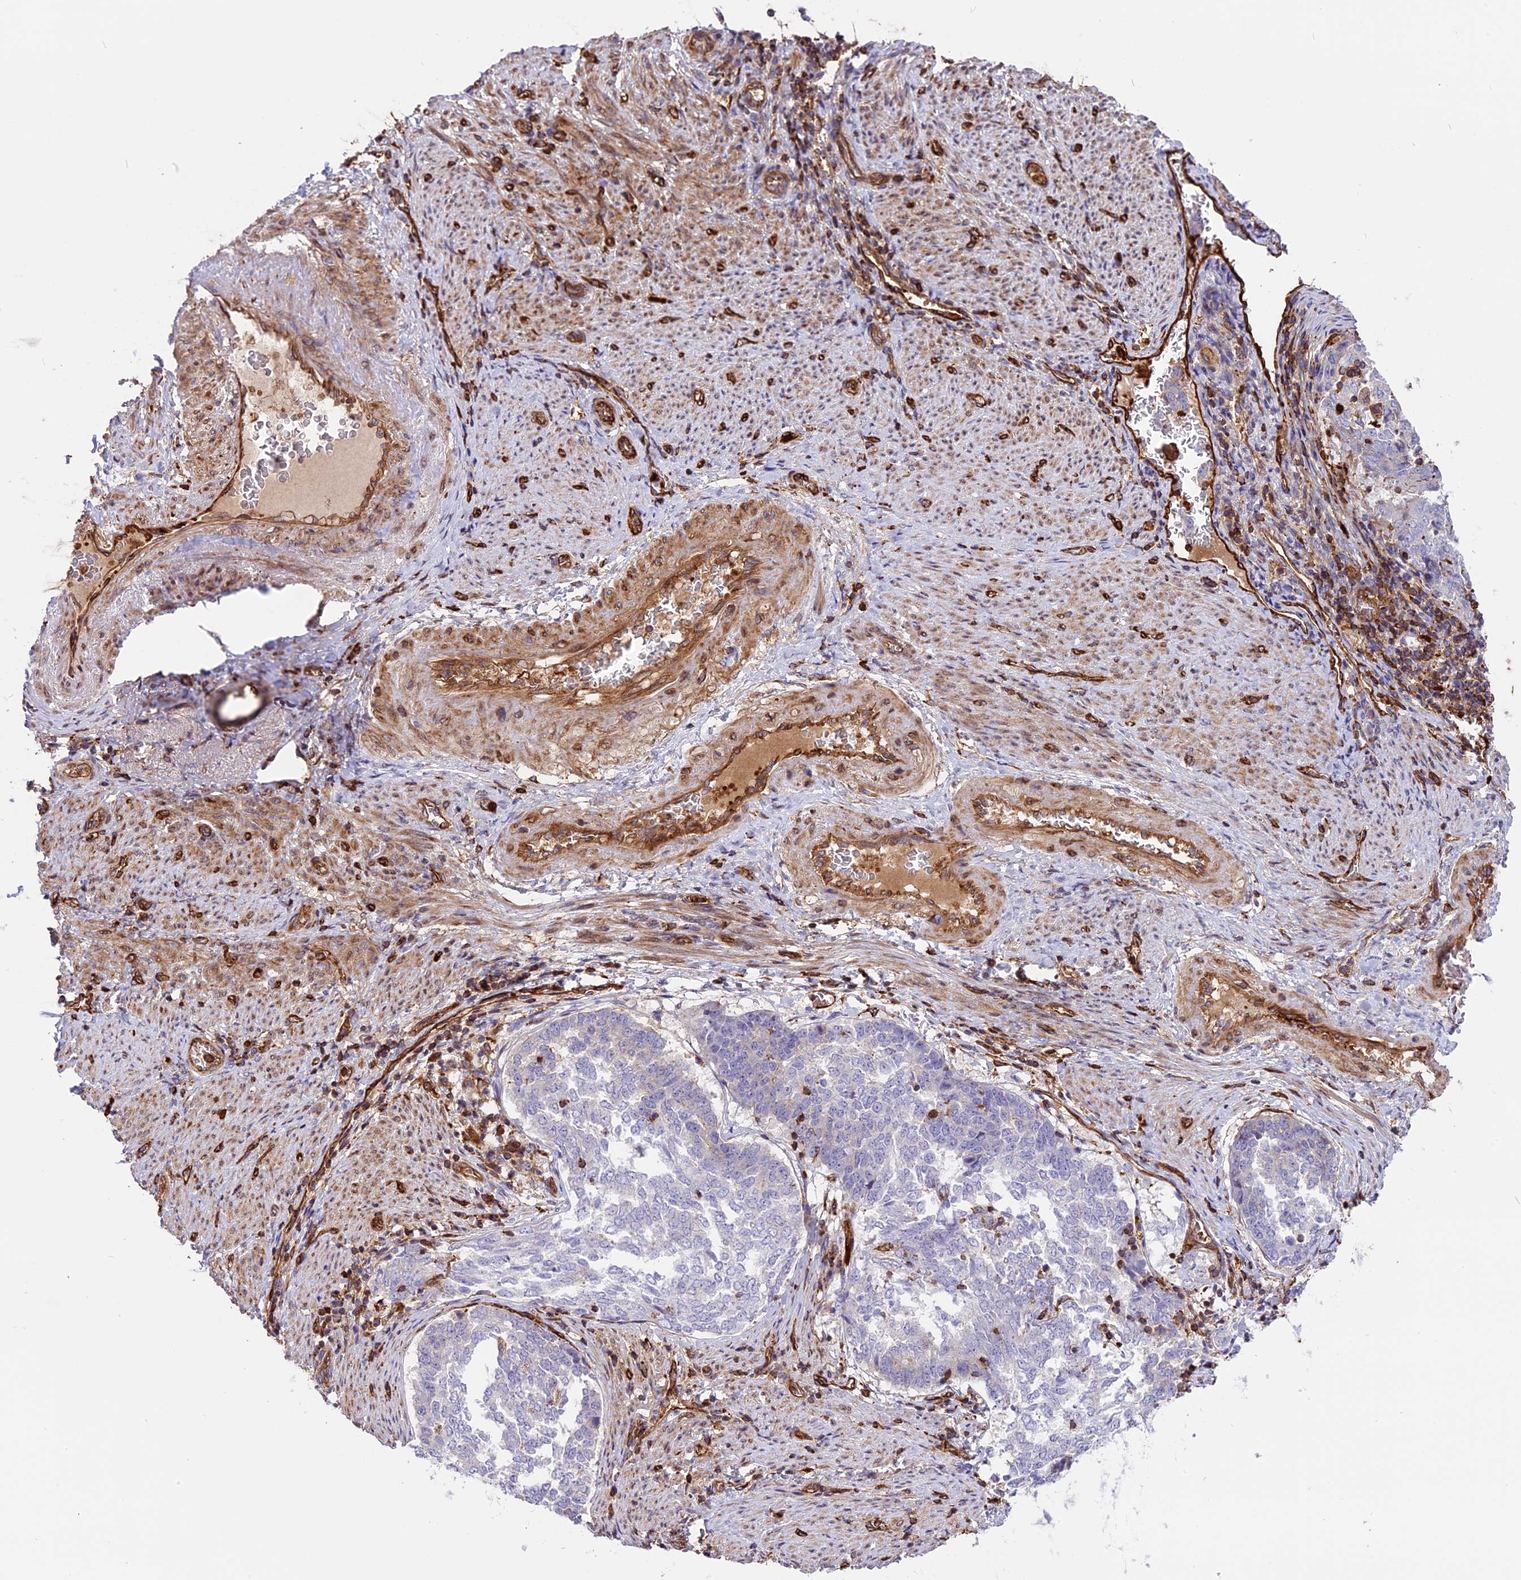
{"staining": {"intensity": "negative", "quantity": "none", "location": "none"}, "tissue": "endometrial cancer", "cell_type": "Tumor cells", "image_type": "cancer", "snomed": [{"axis": "morphology", "description": "Adenocarcinoma, NOS"}, {"axis": "topography", "description": "Endometrium"}], "caption": "Tumor cells are negative for brown protein staining in endometrial adenocarcinoma.", "gene": "CD99L2", "patient": {"sex": "female", "age": 80}}